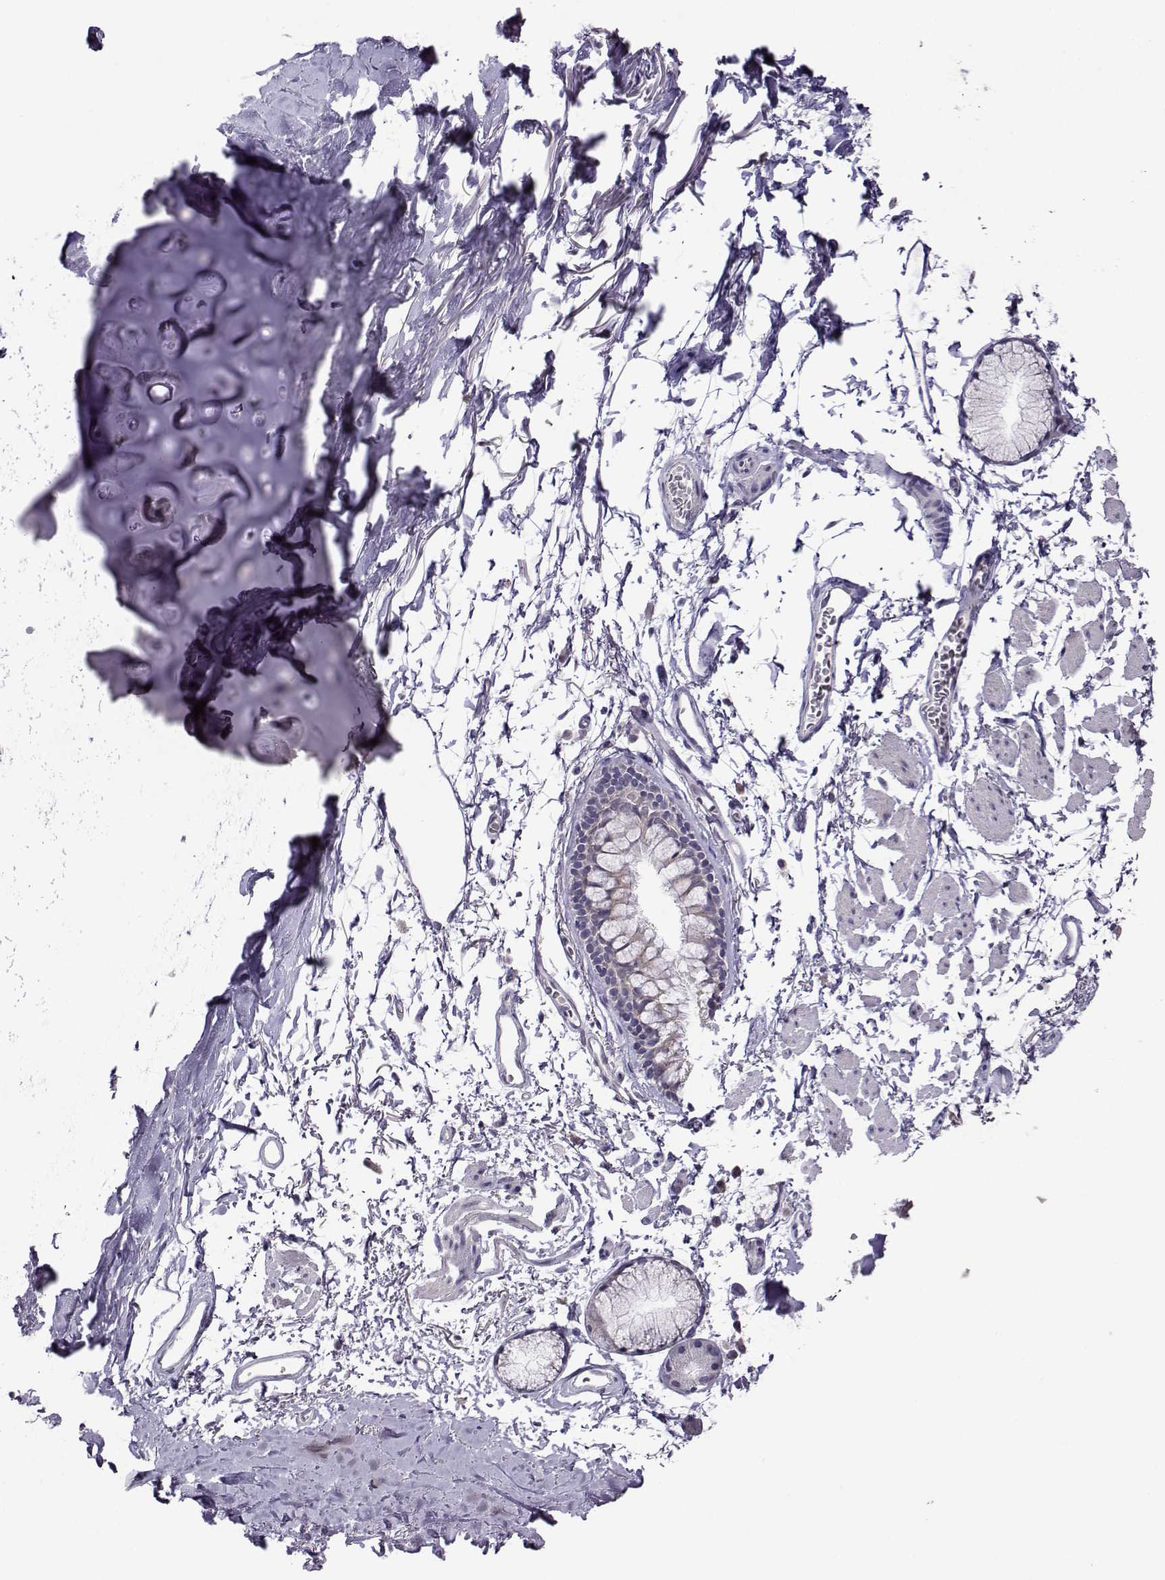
{"staining": {"intensity": "negative", "quantity": "none", "location": "none"}, "tissue": "adipose tissue", "cell_type": "Adipocytes", "image_type": "normal", "snomed": [{"axis": "morphology", "description": "Normal tissue, NOS"}, {"axis": "topography", "description": "Cartilage tissue"}, {"axis": "topography", "description": "Bronchus"}], "caption": "The photomicrograph demonstrates no staining of adipocytes in normal adipose tissue. (DAB IHC visualized using brightfield microscopy, high magnification).", "gene": "DDX20", "patient": {"sex": "female", "age": 79}}